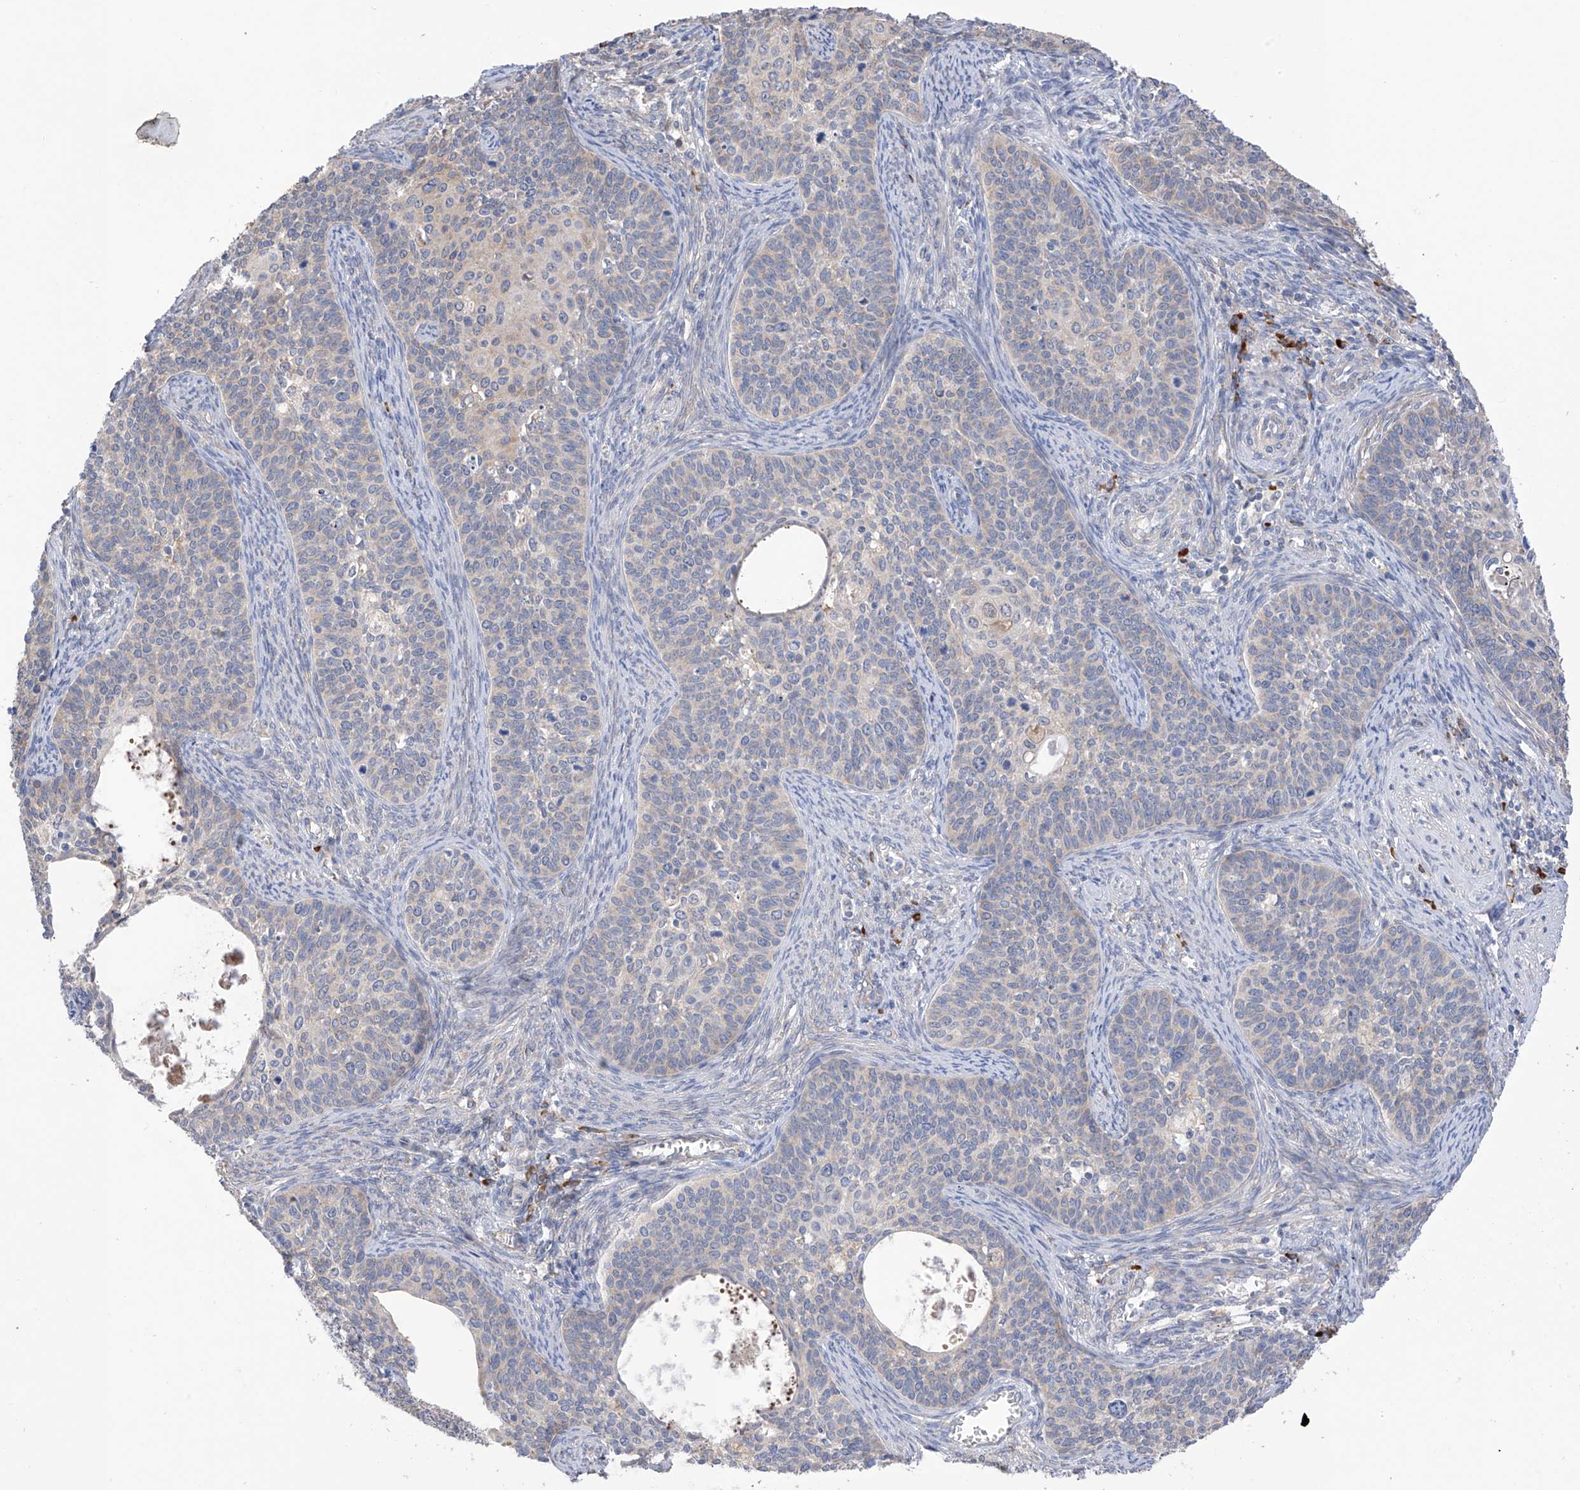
{"staining": {"intensity": "negative", "quantity": "none", "location": "none"}, "tissue": "cervical cancer", "cell_type": "Tumor cells", "image_type": "cancer", "snomed": [{"axis": "morphology", "description": "Squamous cell carcinoma, NOS"}, {"axis": "topography", "description": "Cervix"}], "caption": "Cervical squamous cell carcinoma stained for a protein using IHC demonstrates no expression tumor cells.", "gene": "REC8", "patient": {"sex": "female", "age": 33}}